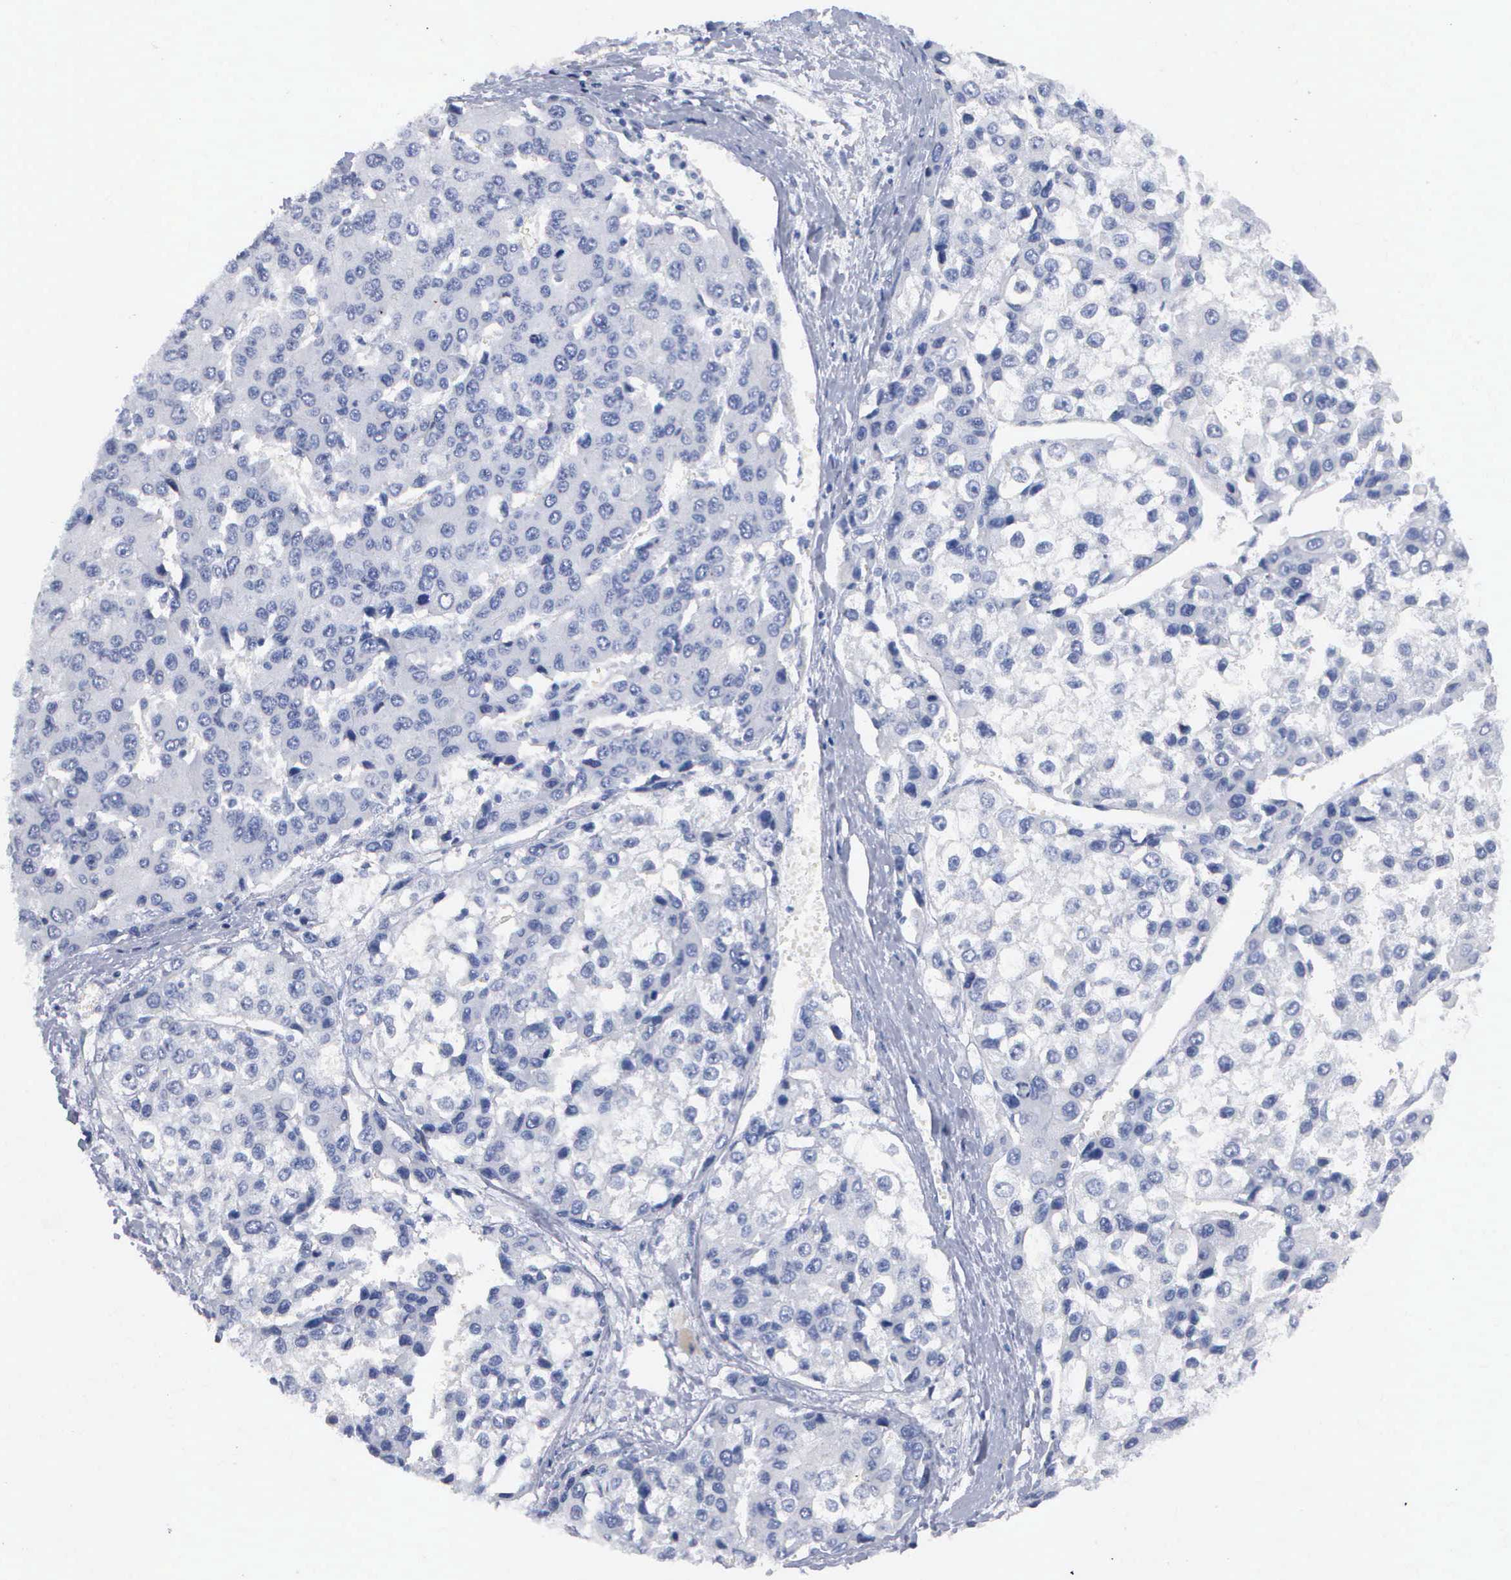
{"staining": {"intensity": "negative", "quantity": "none", "location": "none"}, "tissue": "liver cancer", "cell_type": "Tumor cells", "image_type": "cancer", "snomed": [{"axis": "morphology", "description": "Carcinoma, Hepatocellular, NOS"}, {"axis": "topography", "description": "Liver"}], "caption": "Immunohistochemical staining of human liver hepatocellular carcinoma reveals no significant expression in tumor cells.", "gene": "ASPHD2", "patient": {"sex": "female", "age": 66}}